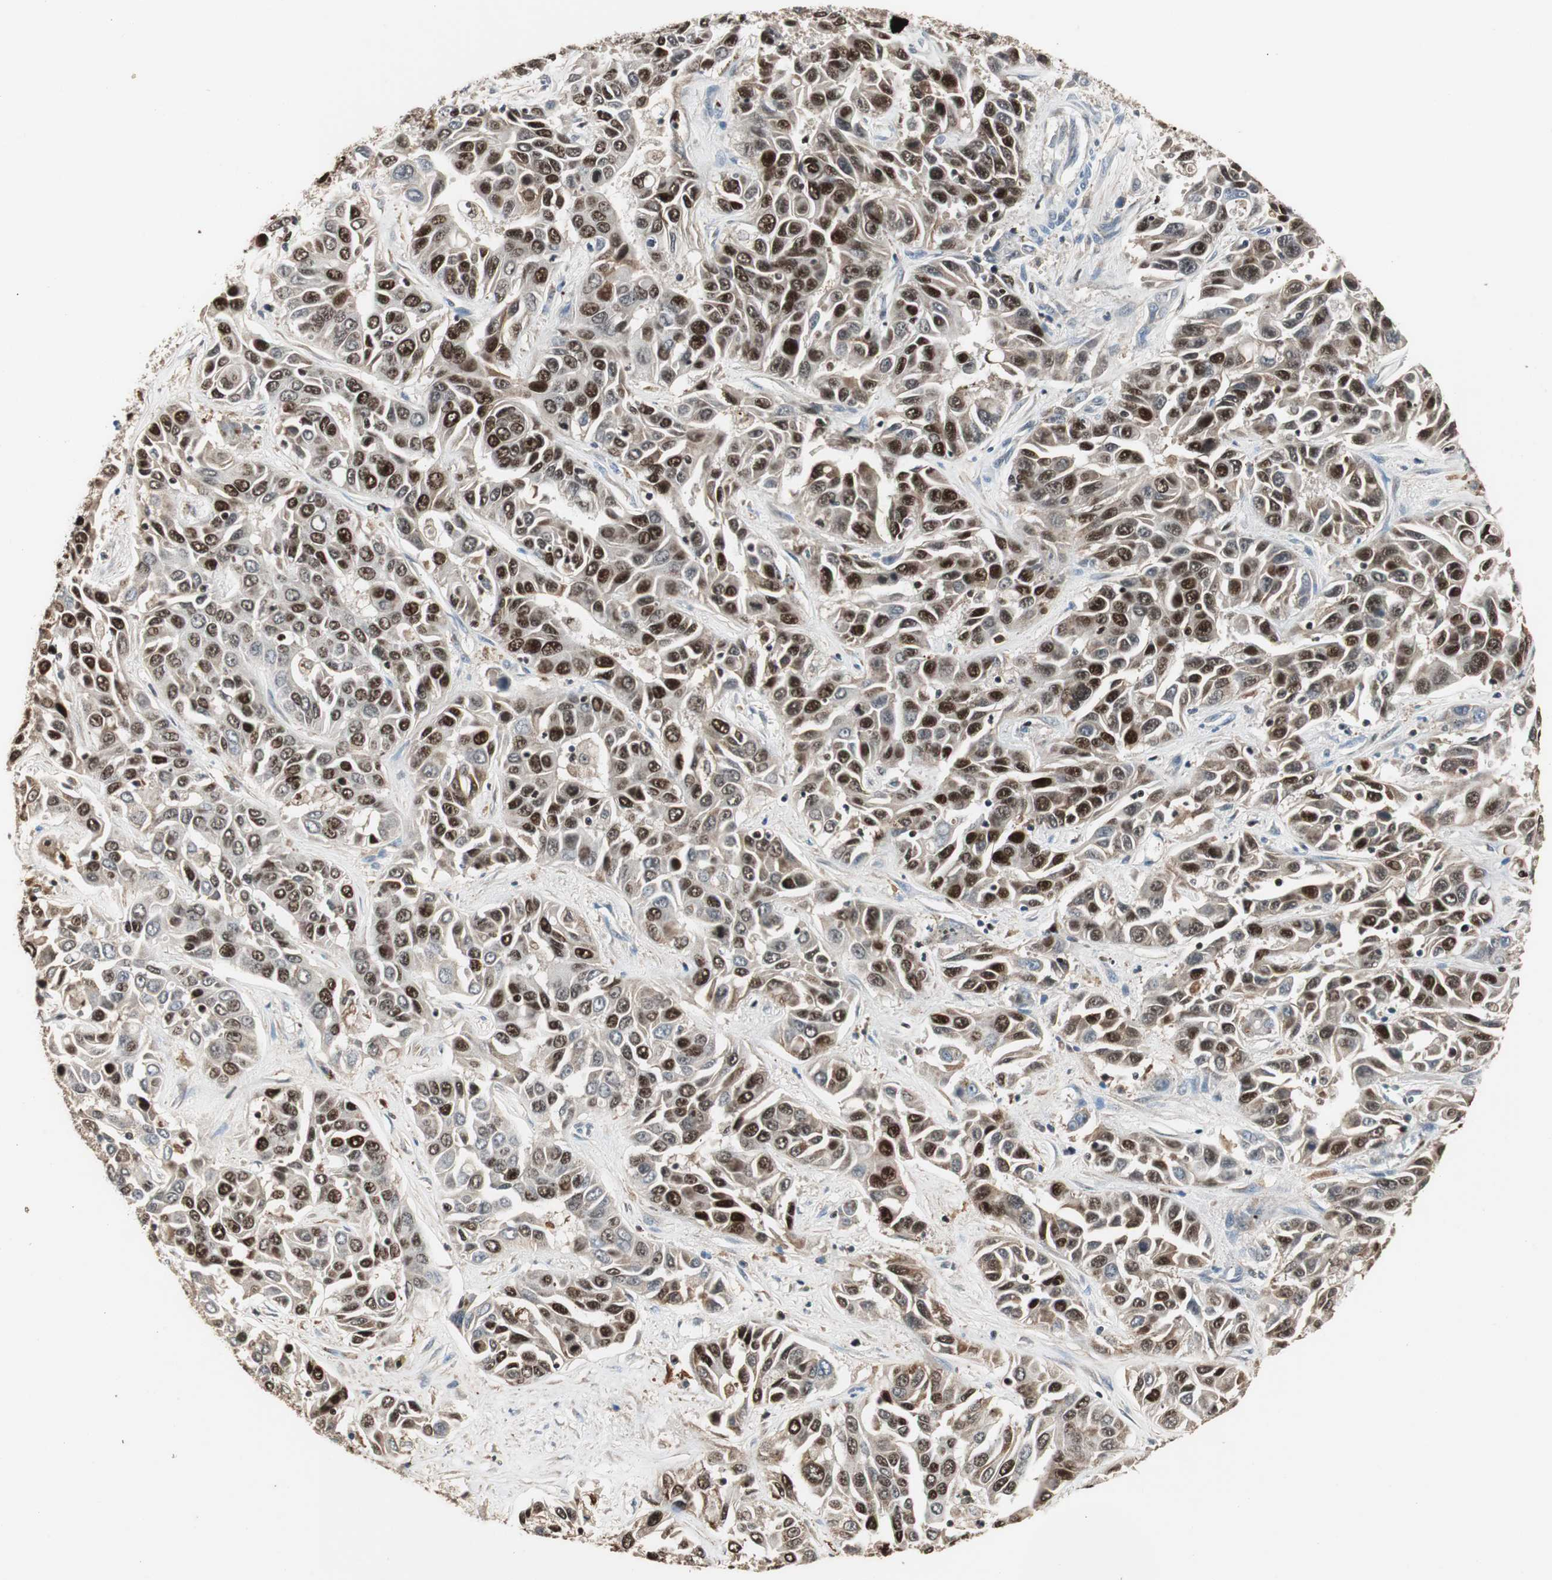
{"staining": {"intensity": "strong", "quantity": ">75%", "location": "nuclear"}, "tissue": "liver cancer", "cell_type": "Tumor cells", "image_type": "cancer", "snomed": [{"axis": "morphology", "description": "Cholangiocarcinoma"}, {"axis": "topography", "description": "Liver"}], "caption": "Strong nuclear expression is seen in approximately >75% of tumor cells in liver cancer (cholangiocarcinoma).", "gene": "FEN1", "patient": {"sex": "female", "age": 52}}